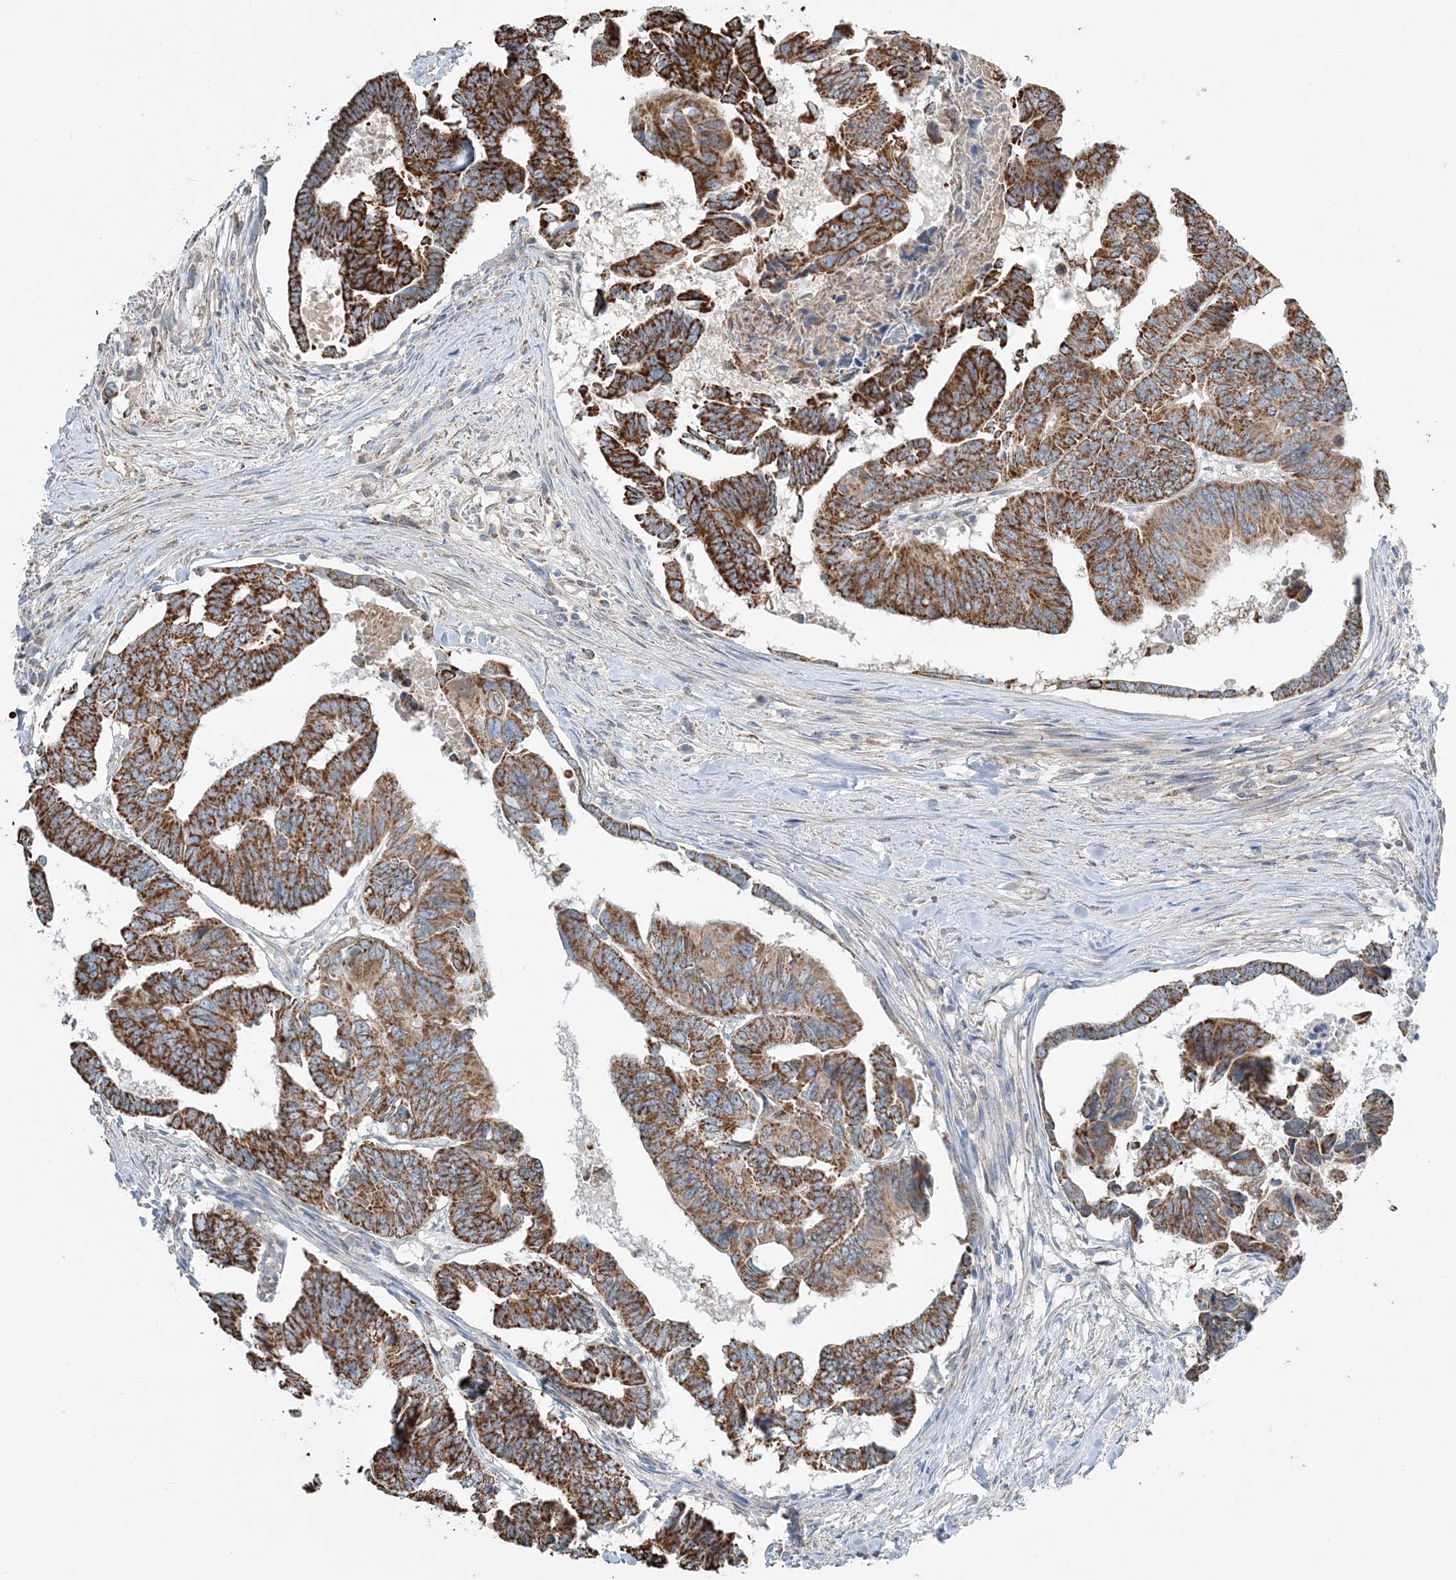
{"staining": {"intensity": "strong", "quantity": ">75%", "location": "cytoplasmic/membranous"}, "tissue": "colorectal cancer", "cell_type": "Tumor cells", "image_type": "cancer", "snomed": [{"axis": "morphology", "description": "Adenocarcinoma, NOS"}, {"axis": "topography", "description": "Rectum"}], "caption": "High-magnification brightfield microscopy of colorectal cancer (adenocarcinoma) stained with DAB (brown) and counterstained with hematoxylin (blue). tumor cells exhibit strong cytoplasmic/membranous staining is appreciated in approximately>75% of cells. (DAB (3,3'-diaminobenzidine) IHC, brown staining for protein, blue staining for nuclei).", "gene": "RAB11FIP3", "patient": {"sex": "female", "age": 65}}